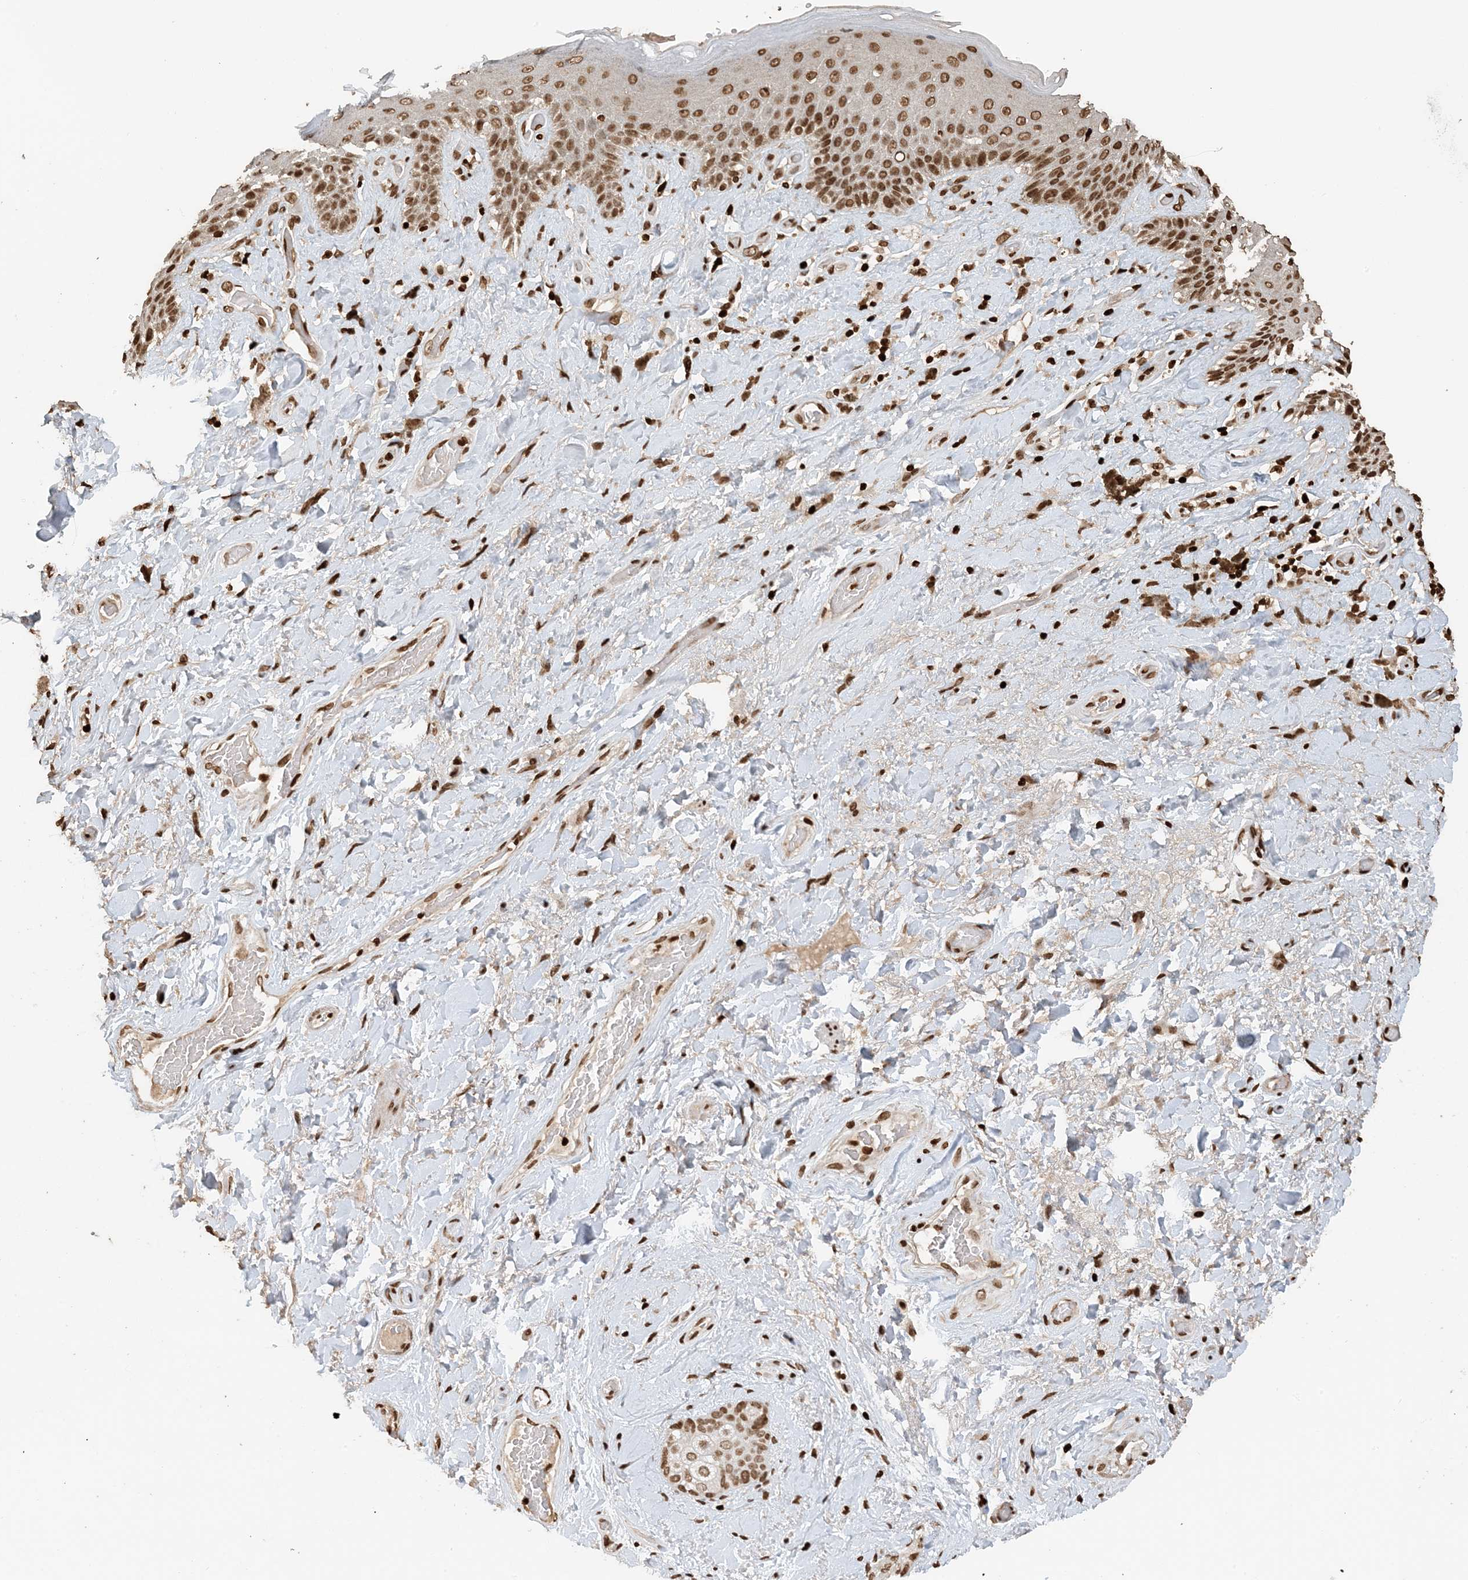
{"staining": {"intensity": "moderate", "quantity": ">75%", "location": "nuclear"}, "tissue": "skin", "cell_type": "Epidermal cells", "image_type": "normal", "snomed": [{"axis": "morphology", "description": "Normal tissue, NOS"}, {"axis": "topography", "description": "Anal"}], "caption": "Epidermal cells exhibit moderate nuclear staining in about >75% of cells in benign skin.", "gene": "H3", "patient": {"sex": "female", "age": 78}}